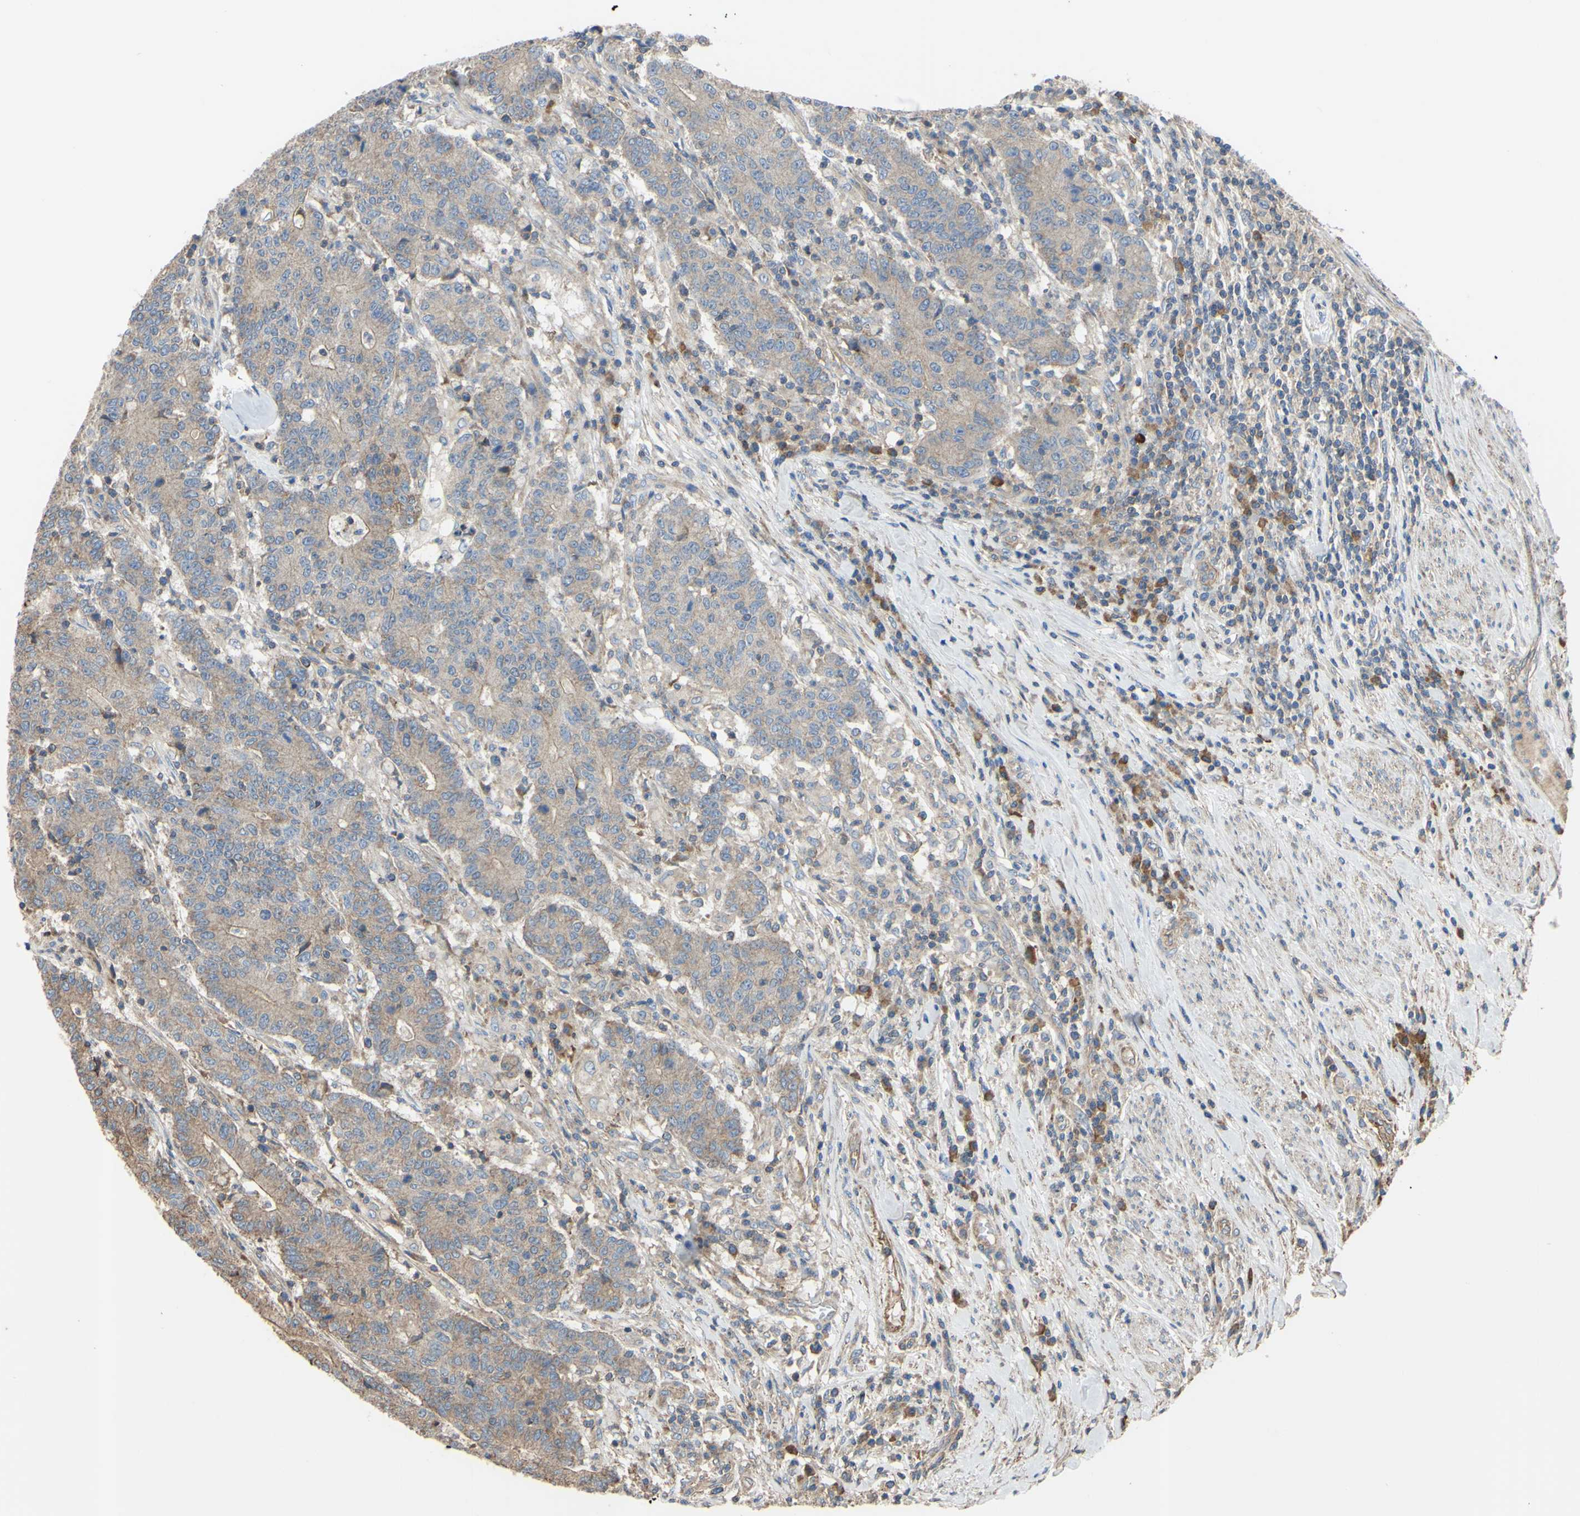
{"staining": {"intensity": "weak", "quantity": ">75%", "location": "cytoplasmic/membranous"}, "tissue": "colorectal cancer", "cell_type": "Tumor cells", "image_type": "cancer", "snomed": [{"axis": "morphology", "description": "Normal tissue, NOS"}, {"axis": "morphology", "description": "Adenocarcinoma, NOS"}, {"axis": "topography", "description": "Colon"}], "caption": "The immunohistochemical stain shows weak cytoplasmic/membranous positivity in tumor cells of colorectal adenocarcinoma tissue.", "gene": "BECN1", "patient": {"sex": "female", "age": 75}}